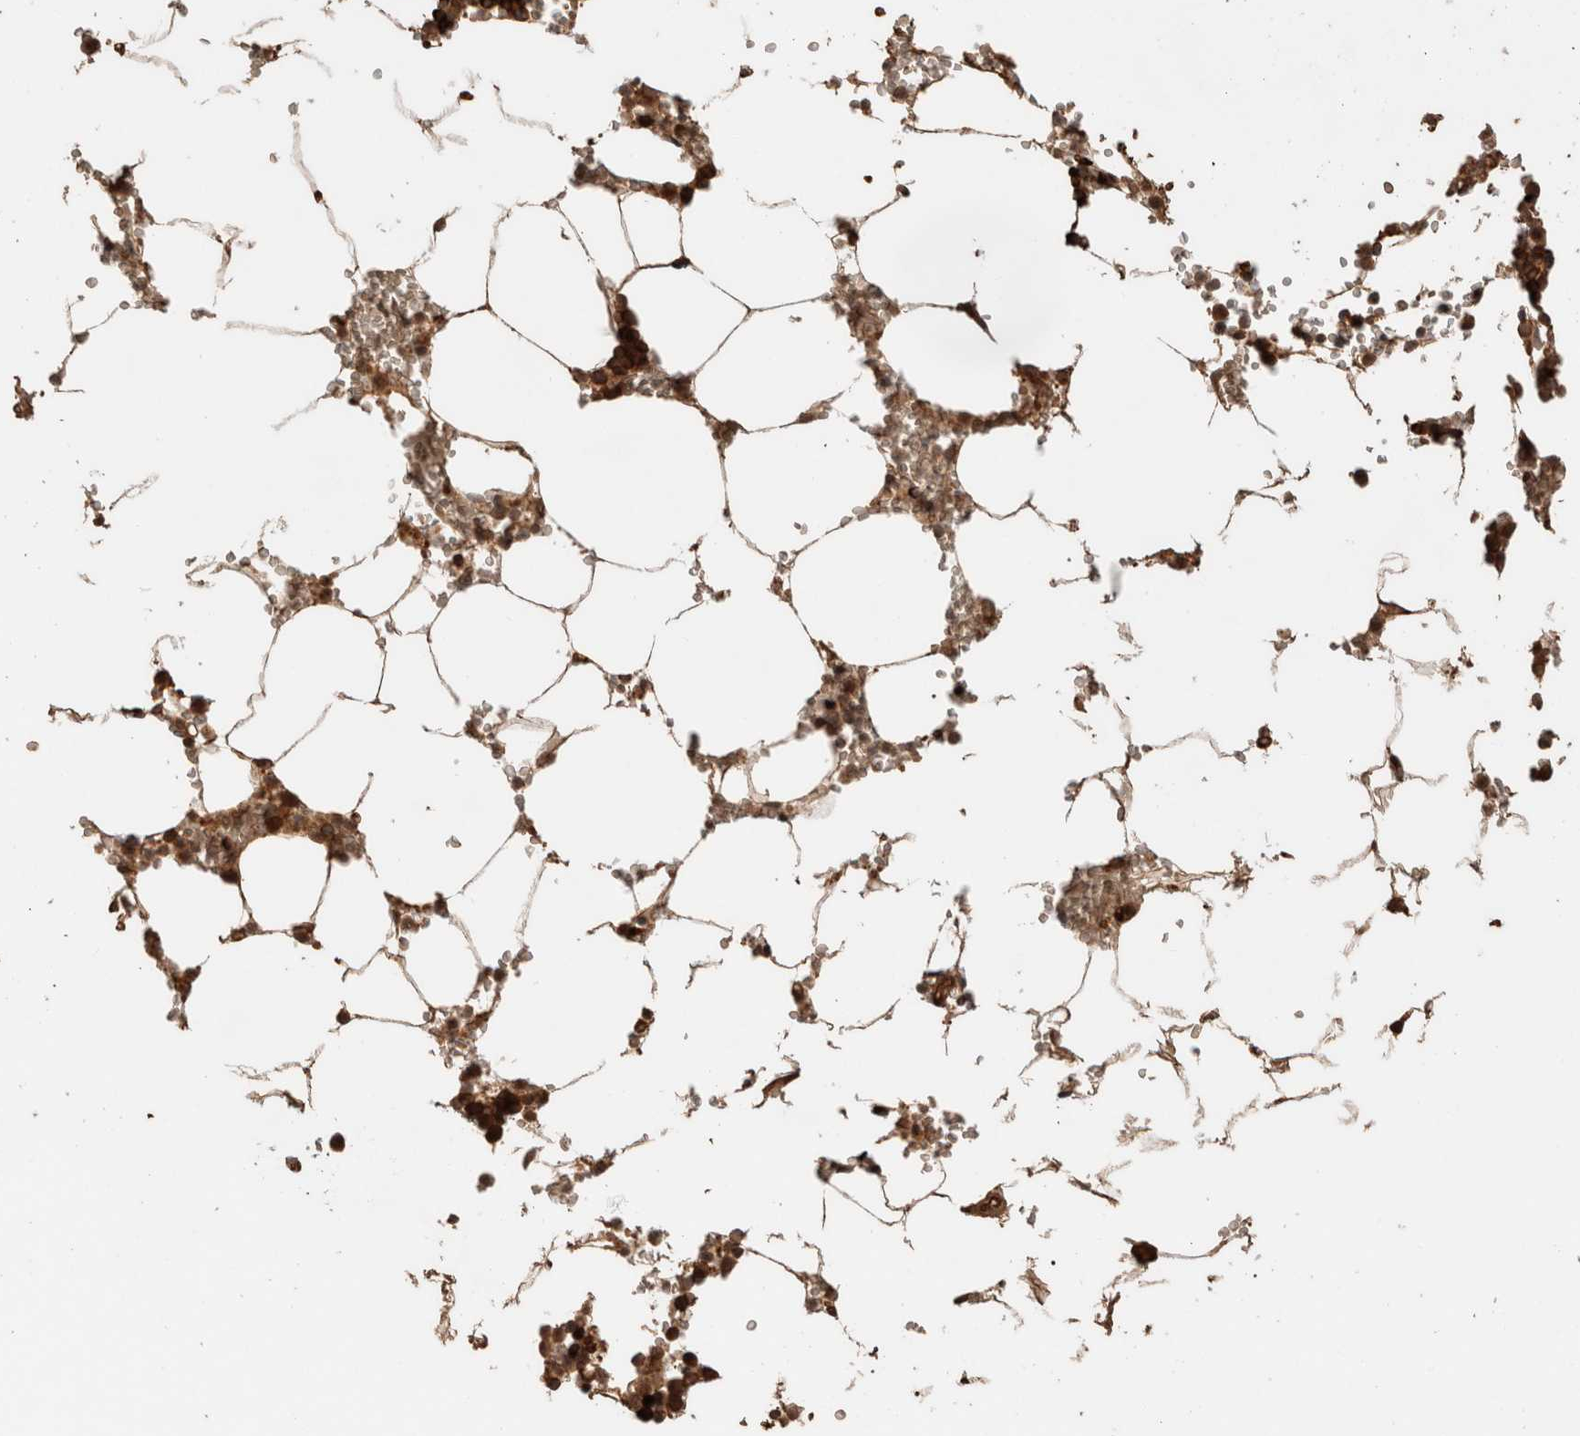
{"staining": {"intensity": "moderate", "quantity": ">75%", "location": "cytoplasmic/membranous"}, "tissue": "bone marrow", "cell_type": "Hematopoietic cells", "image_type": "normal", "snomed": [{"axis": "morphology", "description": "Normal tissue, NOS"}, {"axis": "topography", "description": "Bone marrow"}], "caption": "A brown stain shows moderate cytoplasmic/membranous expression of a protein in hematopoietic cells of unremarkable human bone marrow.", "gene": "OTUD6B", "patient": {"sex": "male", "age": 70}}